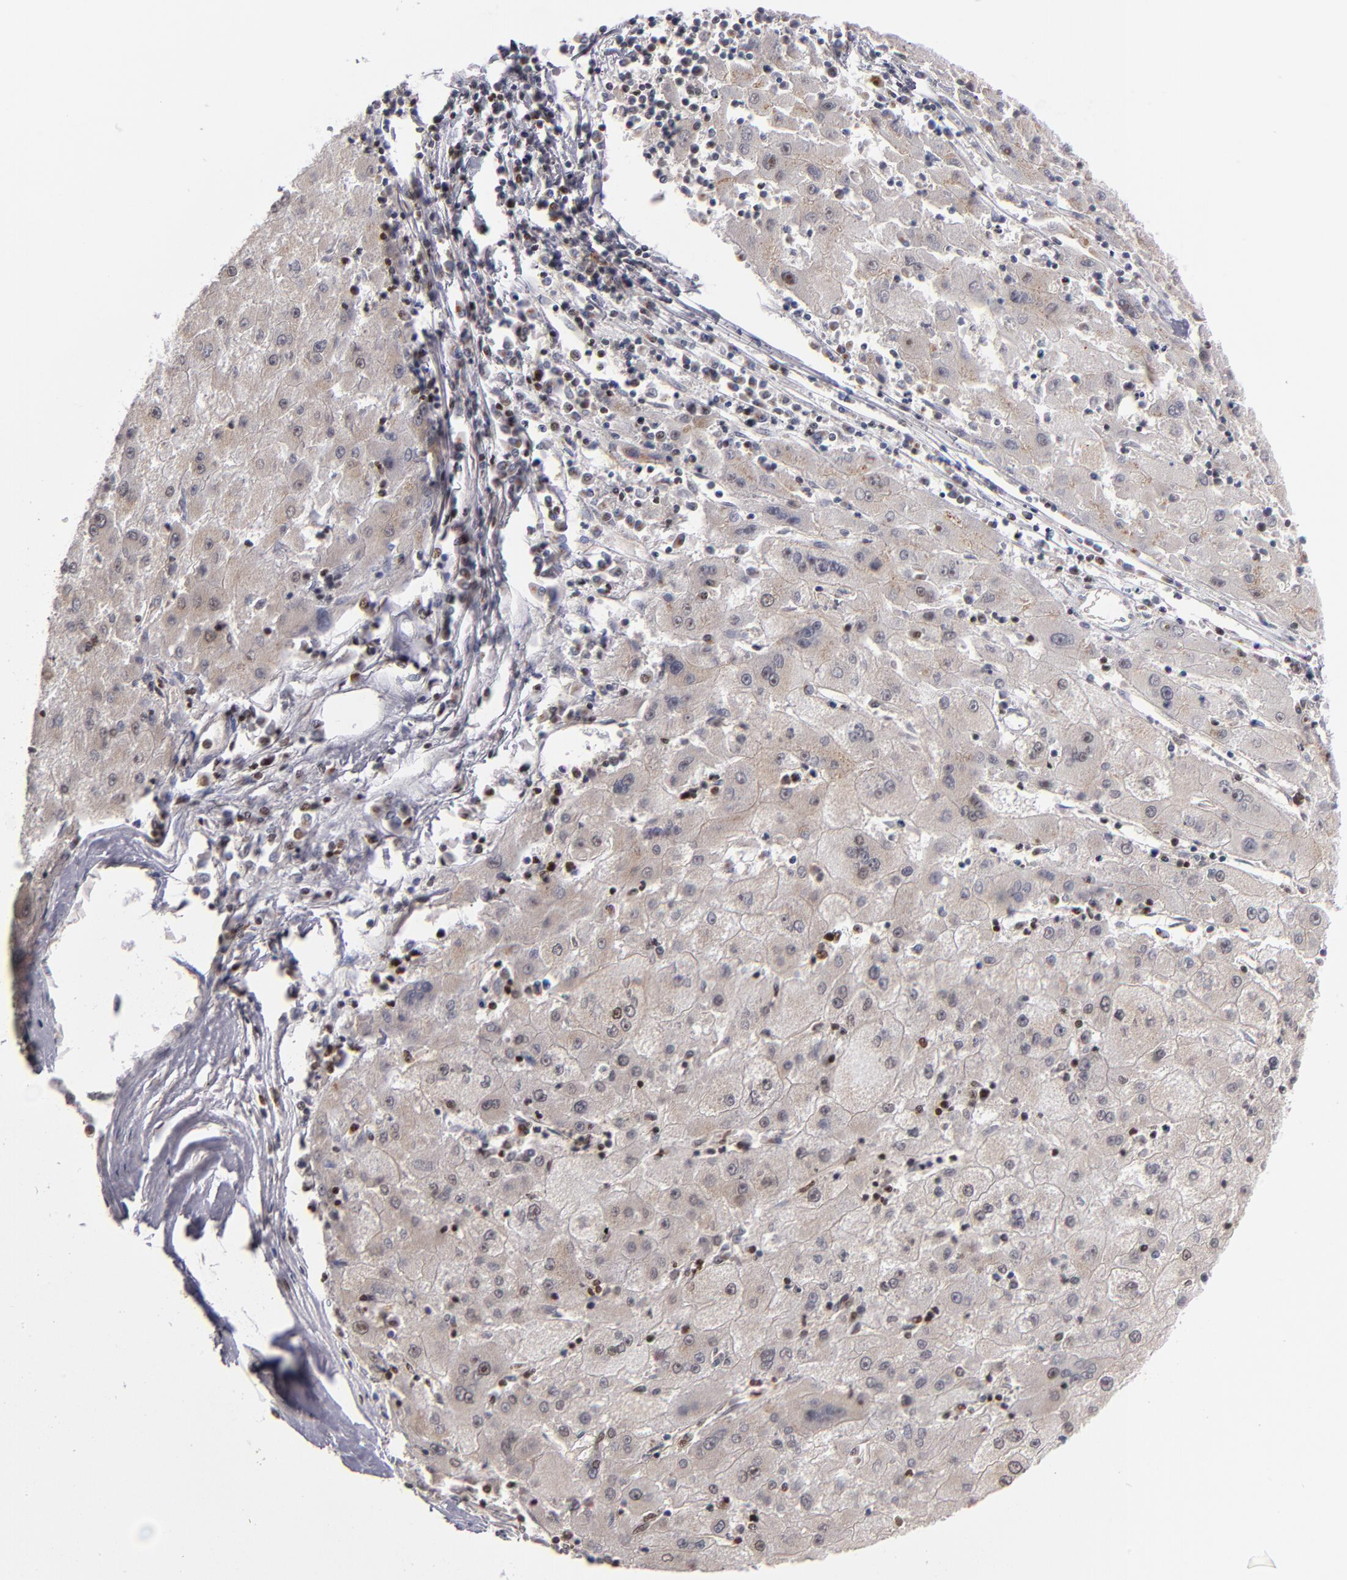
{"staining": {"intensity": "weak", "quantity": ">75%", "location": "cytoplasmic/membranous"}, "tissue": "liver cancer", "cell_type": "Tumor cells", "image_type": "cancer", "snomed": [{"axis": "morphology", "description": "Carcinoma, Hepatocellular, NOS"}, {"axis": "topography", "description": "Liver"}], "caption": "The immunohistochemical stain labels weak cytoplasmic/membranous staining in tumor cells of liver hepatocellular carcinoma tissue. (DAB (3,3'-diaminobenzidine) IHC, brown staining for protein, blue staining for nuclei).", "gene": "KDM6A", "patient": {"sex": "male", "age": 72}}